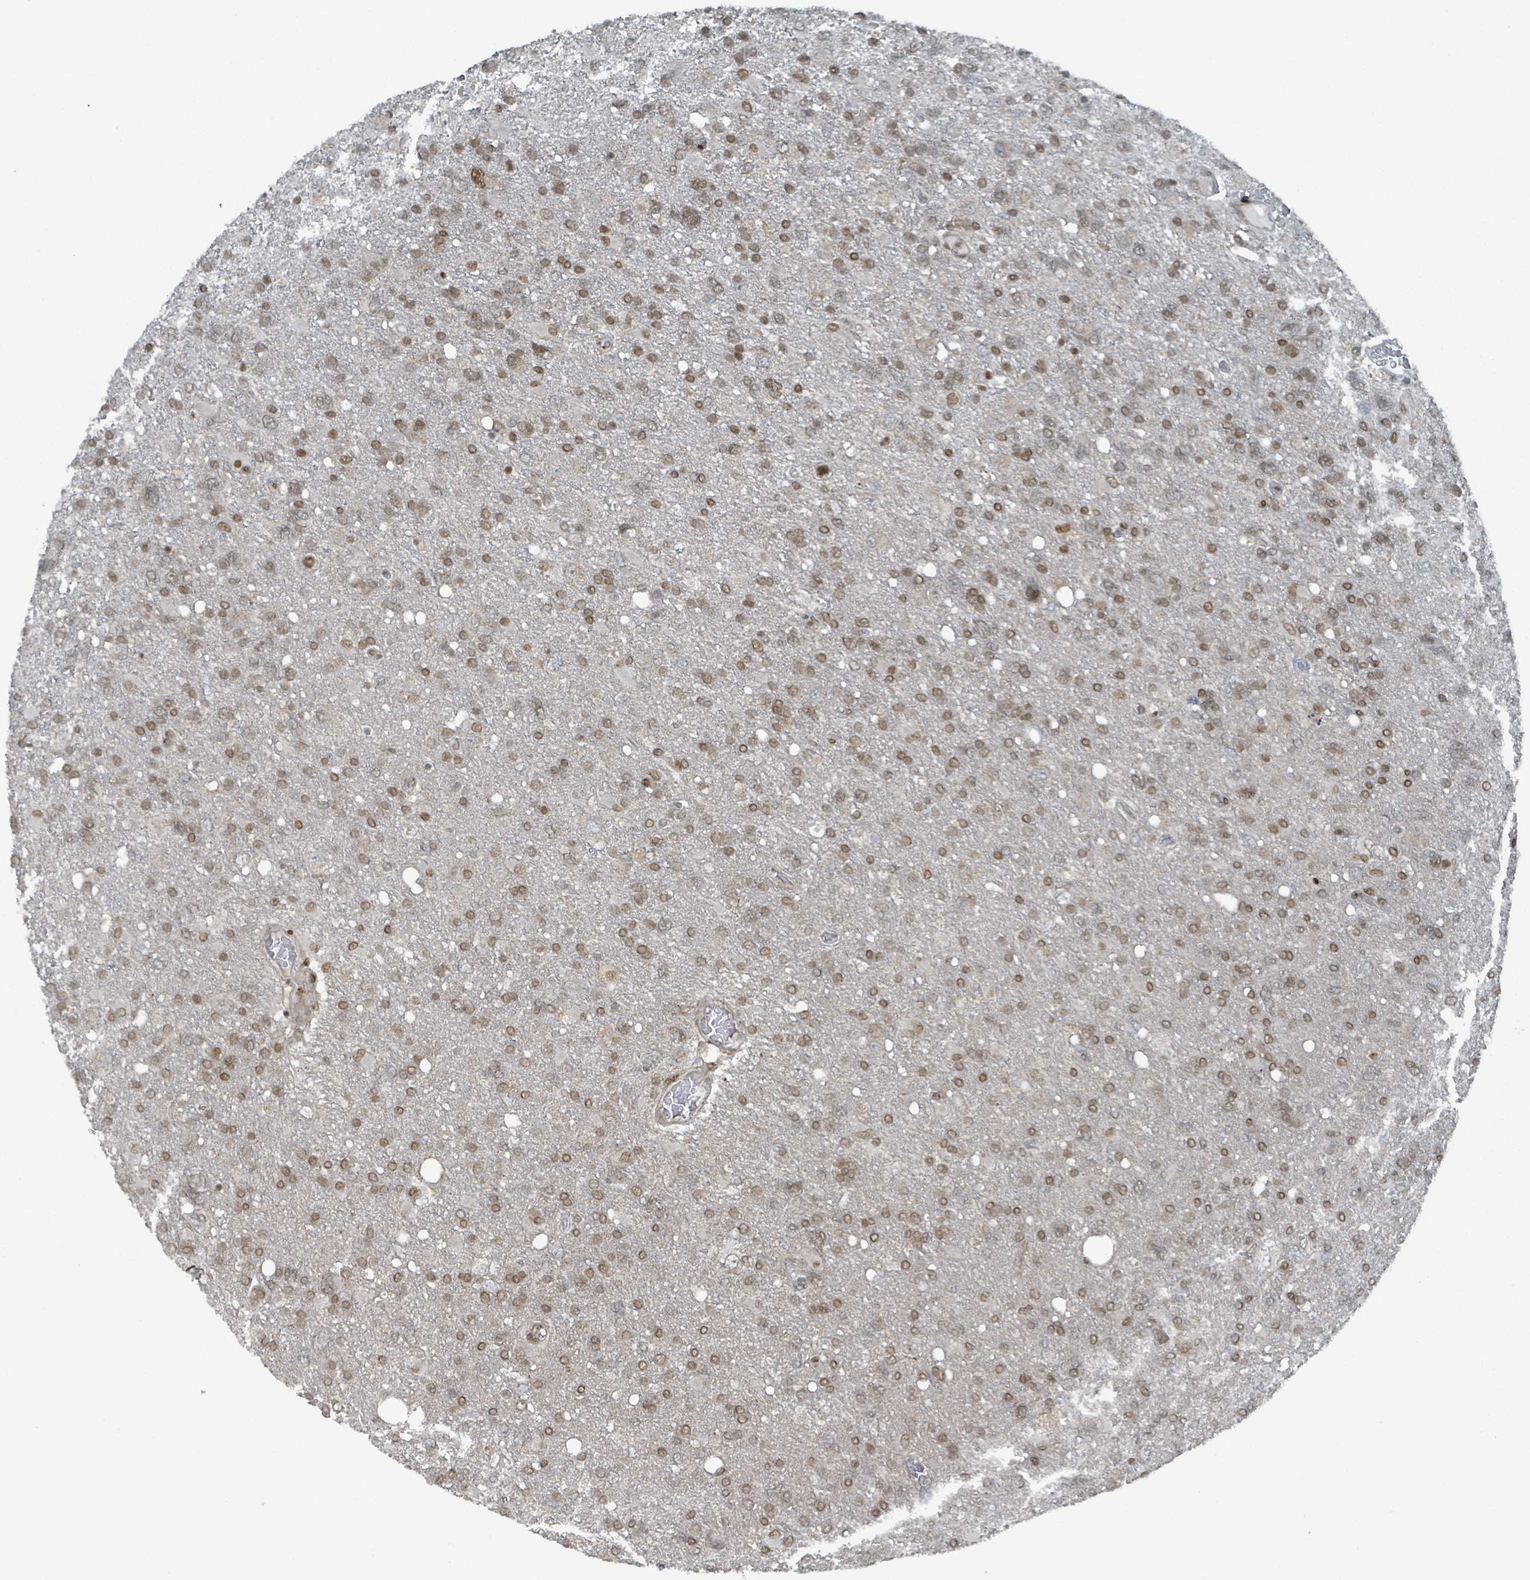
{"staining": {"intensity": "moderate", "quantity": ">75%", "location": "nuclear"}, "tissue": "glioma", "cell_type": "Tumor cells", "image_type": "cancer", "snomed": [{"axis": "morphology", "description": "Glioma, malignant, High grade"}, {"axis": "topography", "description": "Brain"}], "caption": "High-power microscopy captured an immunohistochemistry micrograph of glioma, revealing moderate nuclear expression in approximately >75% of tumor cells. The staining is performed using DAB brown chromogen to label protein expression. The nuclei are counter-stained blue using hematoxylin.", "gene": "PHIP", "patient": {"sex": "male", "age": 61}}